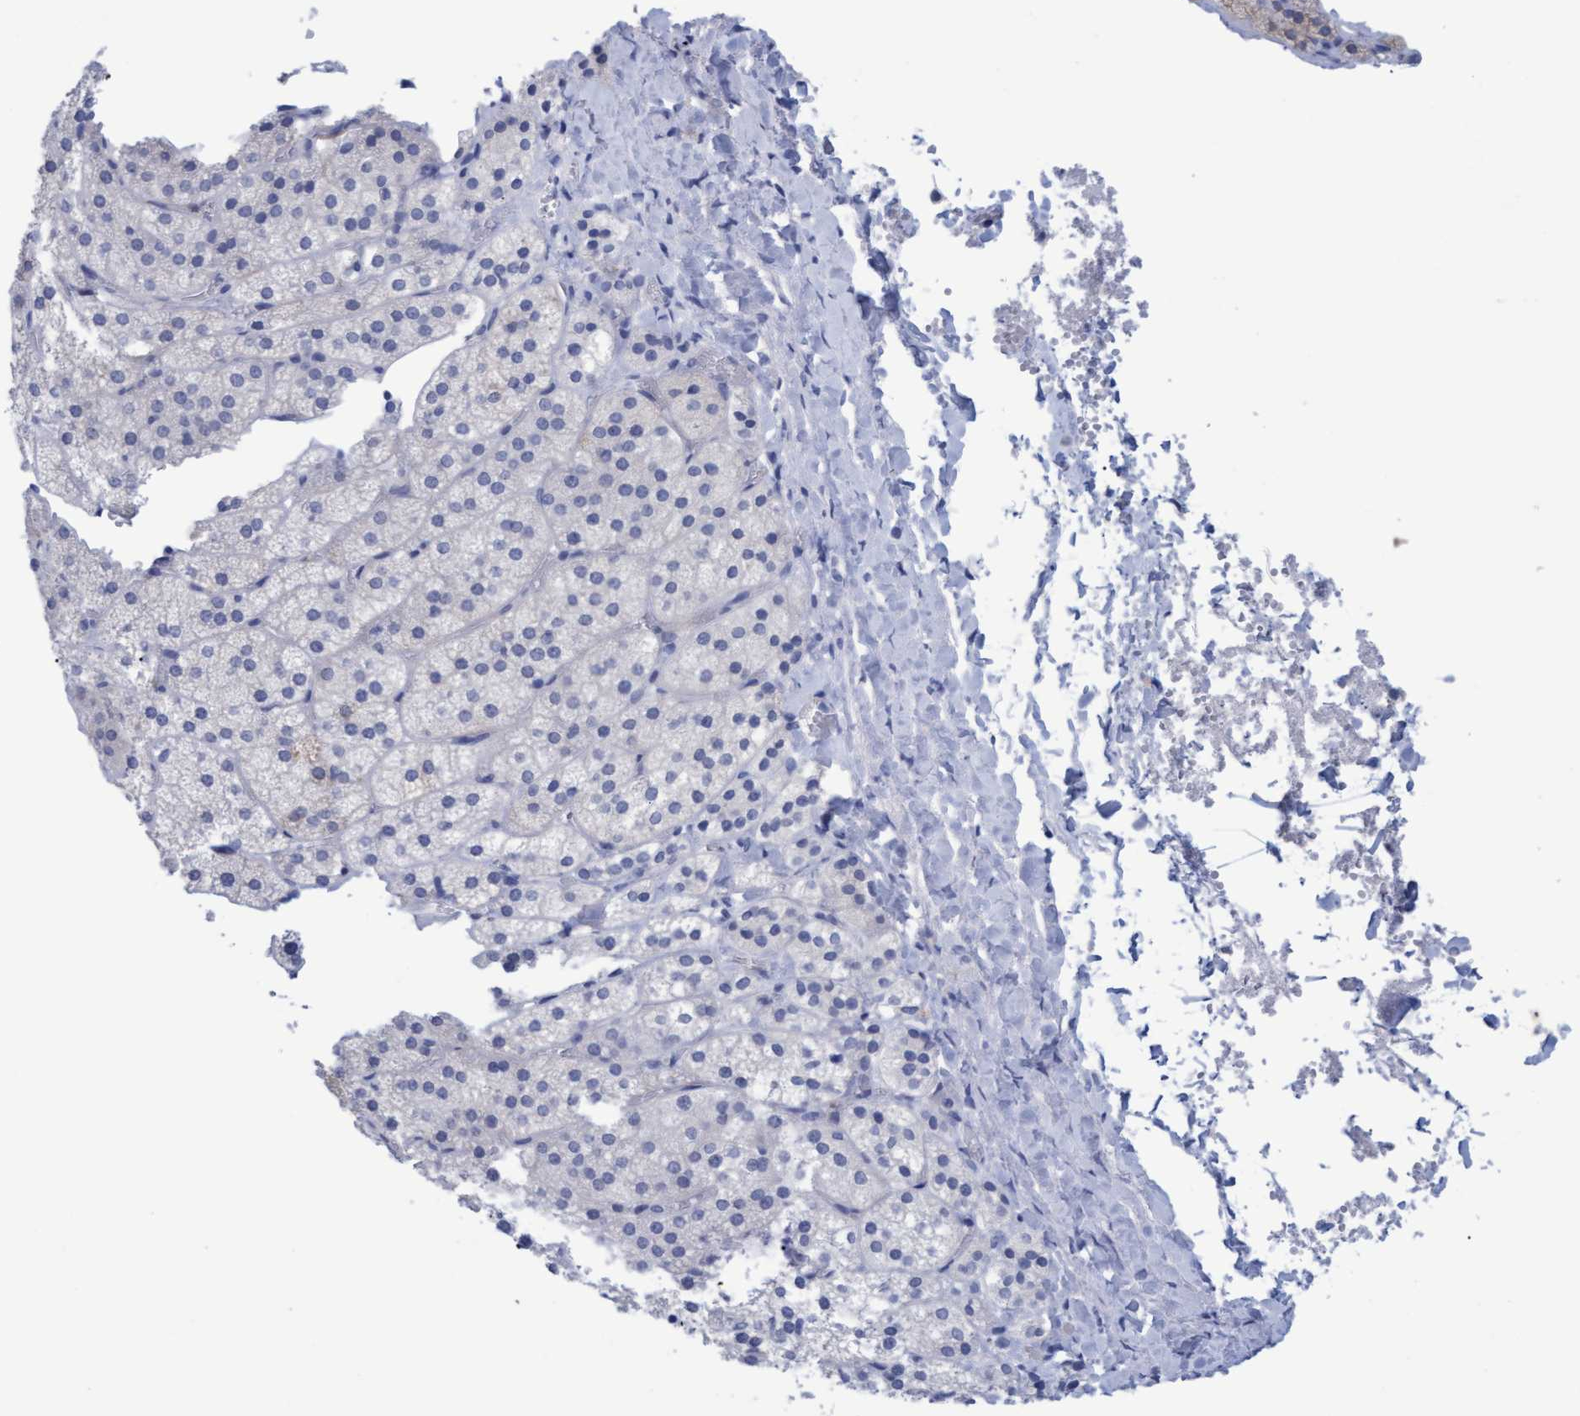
{"staining": {"intensity": "weak", "quantity": "25%-75%", "location": "cytoplasmic/membranous"}, "tissue": "adrenal gland", "cell_type": "Glandular cells", "image_type": "normal", "snomed": [{"axis": "morphology", "description": "Normal tissue, NOS"}, {"axis": "topography", "description": "Adrenal gland"}], "caption": "Human adrenal gland stained for a protein (brown) reveals weak cytoplasmic/membranous positive positivity in approximately 25%-75% of glandular cells.", "gene": "STXBP1", "patient": {"sex": "female", "age": 44}}